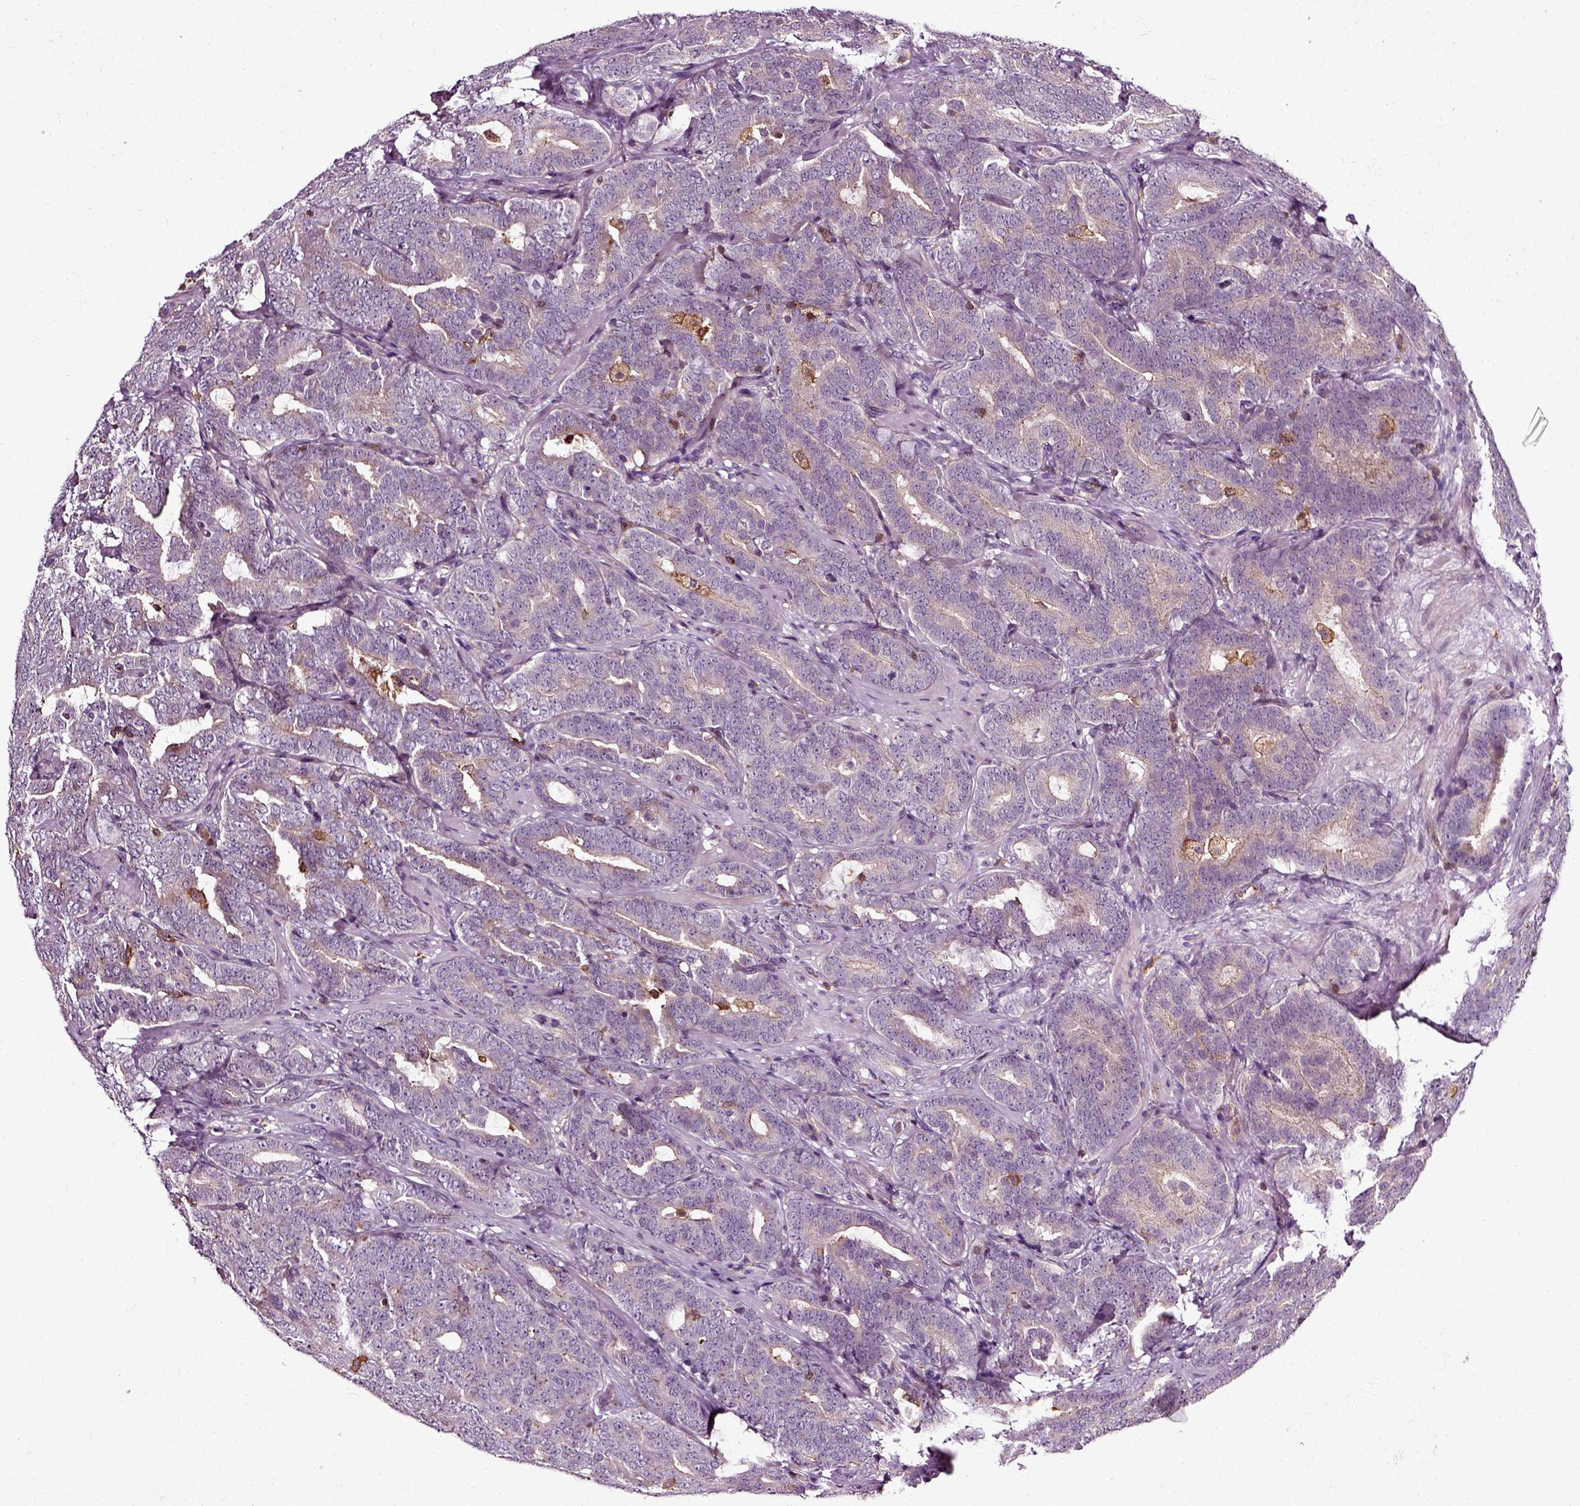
{"staining": {"intensity": "negative", "quantity": "none", "location": "none"}, "tissue": "prostate cancer", "cell_type": "Tumor cells", "image_type": "cancer", "snomed": [{"axis": "morphology", "description": "Adenocarcinoma, NOS"}, {"axis": "topography", "description": "Prostate"}], "caption": "Immunohistochemistry (IHC) of prostate cancer demonstrates no positivity in tumor cells.", "gene": "RHOF", "patient": {"sex": "male", "age": 71}}